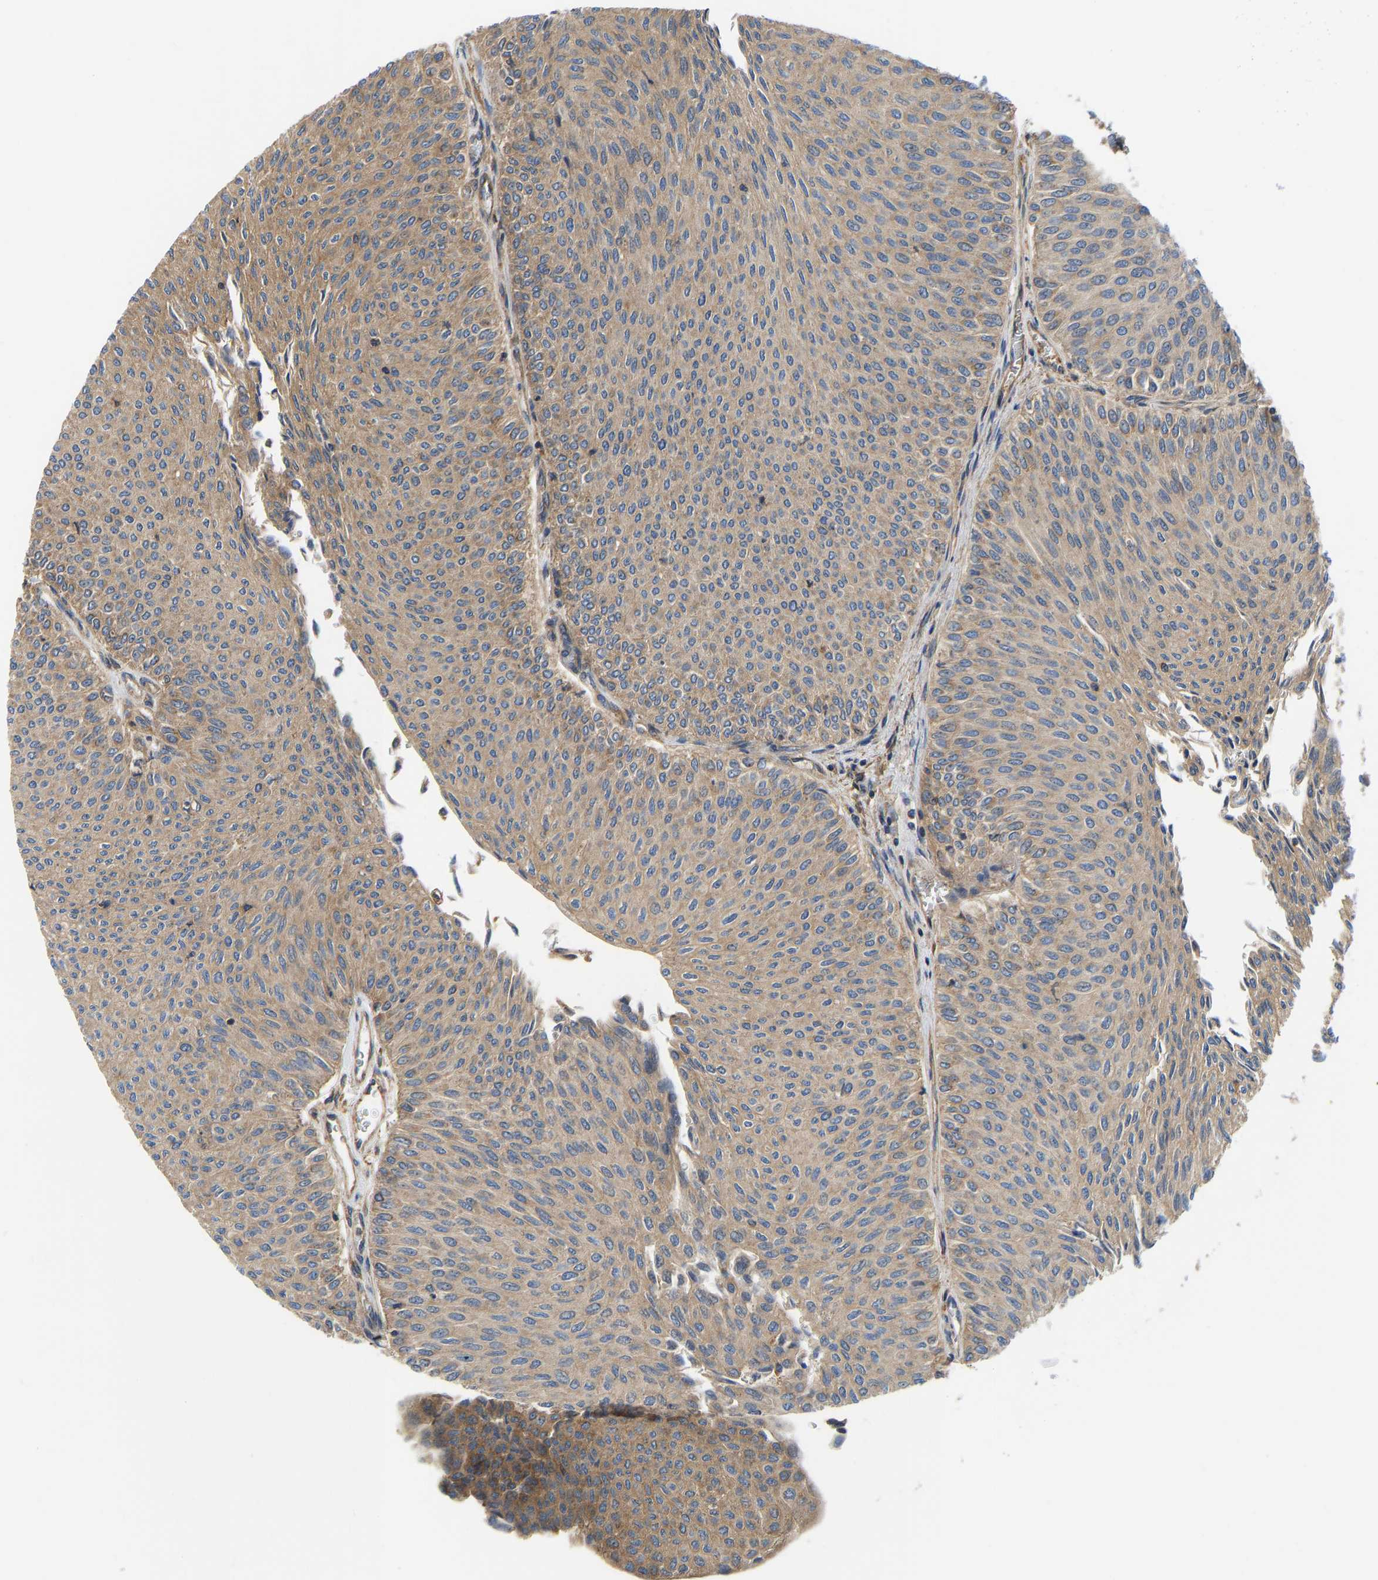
{"staining": {"intensity": "moderate", "quantity": ">75%", "location": "cytoplasmic/membranous"}, "tissue": "urothelial cancer", "cell_type": "Tumor cells", "image_type": "cancer", "snomed": [{"axis": "morphology", "description": "Urothelial carcinoma, Low grade"}, {"axis": "topography", "description": "Urinary bladder"}], "caption": "Tumor cells display medium levels of moderate cytoplasmic/membranous staining in about >75% of cells in human urothelial cancer. (DAB (3,3'-diaminobenzidine) IHC with brightfield microscopy, high magnification).", "gene": "FLNB", "patient": {"sex": "male", "age": 78}}